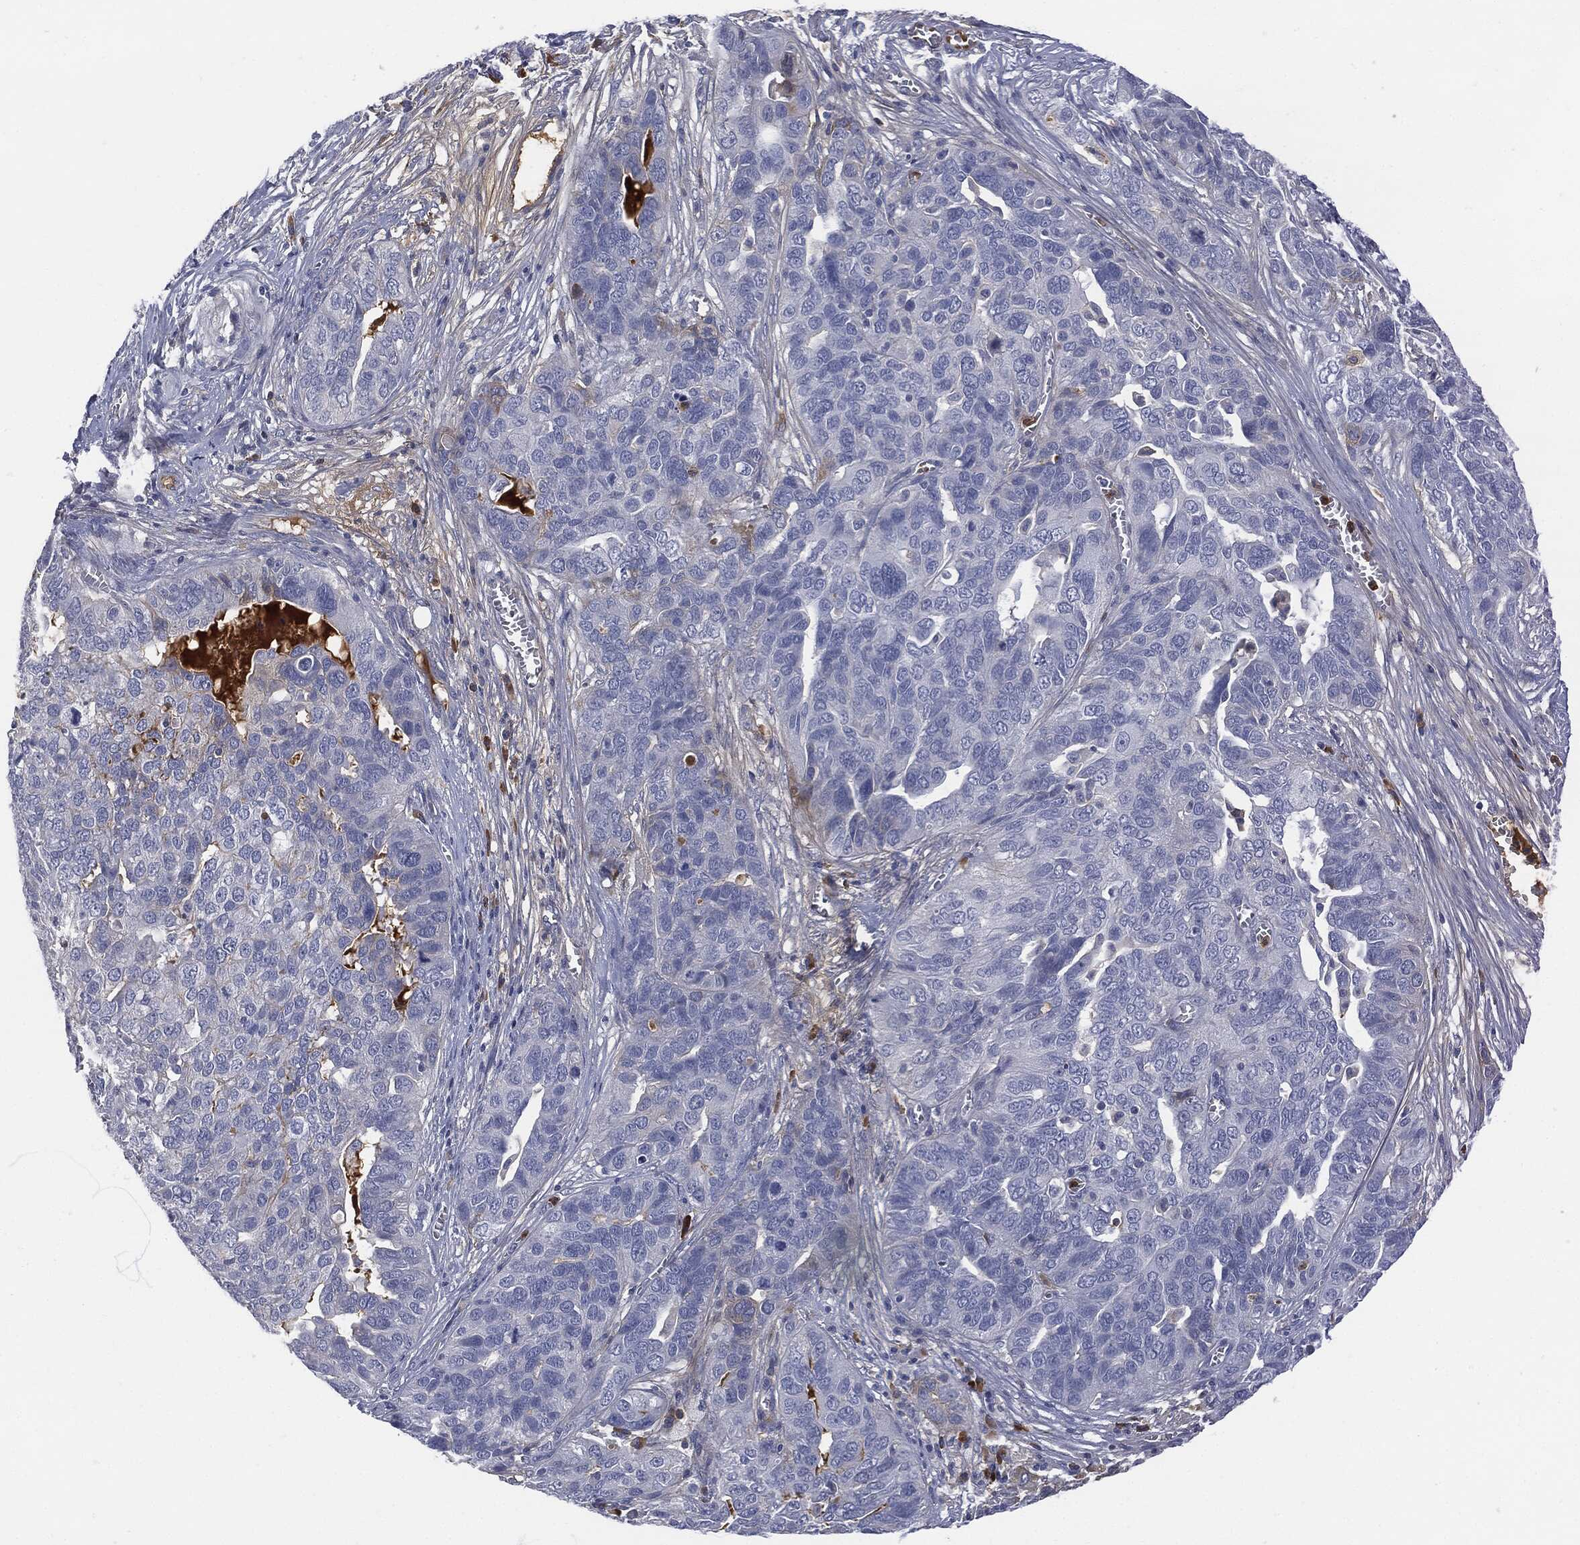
{"staining": {"intensity": "negative", "quantity": "none", "location": "none"}, "tissue": "ovarian cancer", "cell_type": "Tumor cells", "image_type": "cancer", "snomed": [{"axis": "morphology", "description": "Carcinoma, endometroid"}, {"axis": "topography", "description": "Soft tissue"}, {"axis": "topography", "description": "Ovary"}], "caption": "Immunohistochemistry (IHC) image of neoplastic tissue: human ovarian endometroid carcinoma stained with DAB (3,3'-diaminobenzidine) reveals no significant protein positivity in tumor cells.", "gene": "BTK", "patient": {"sex": "female", "age": 52}}